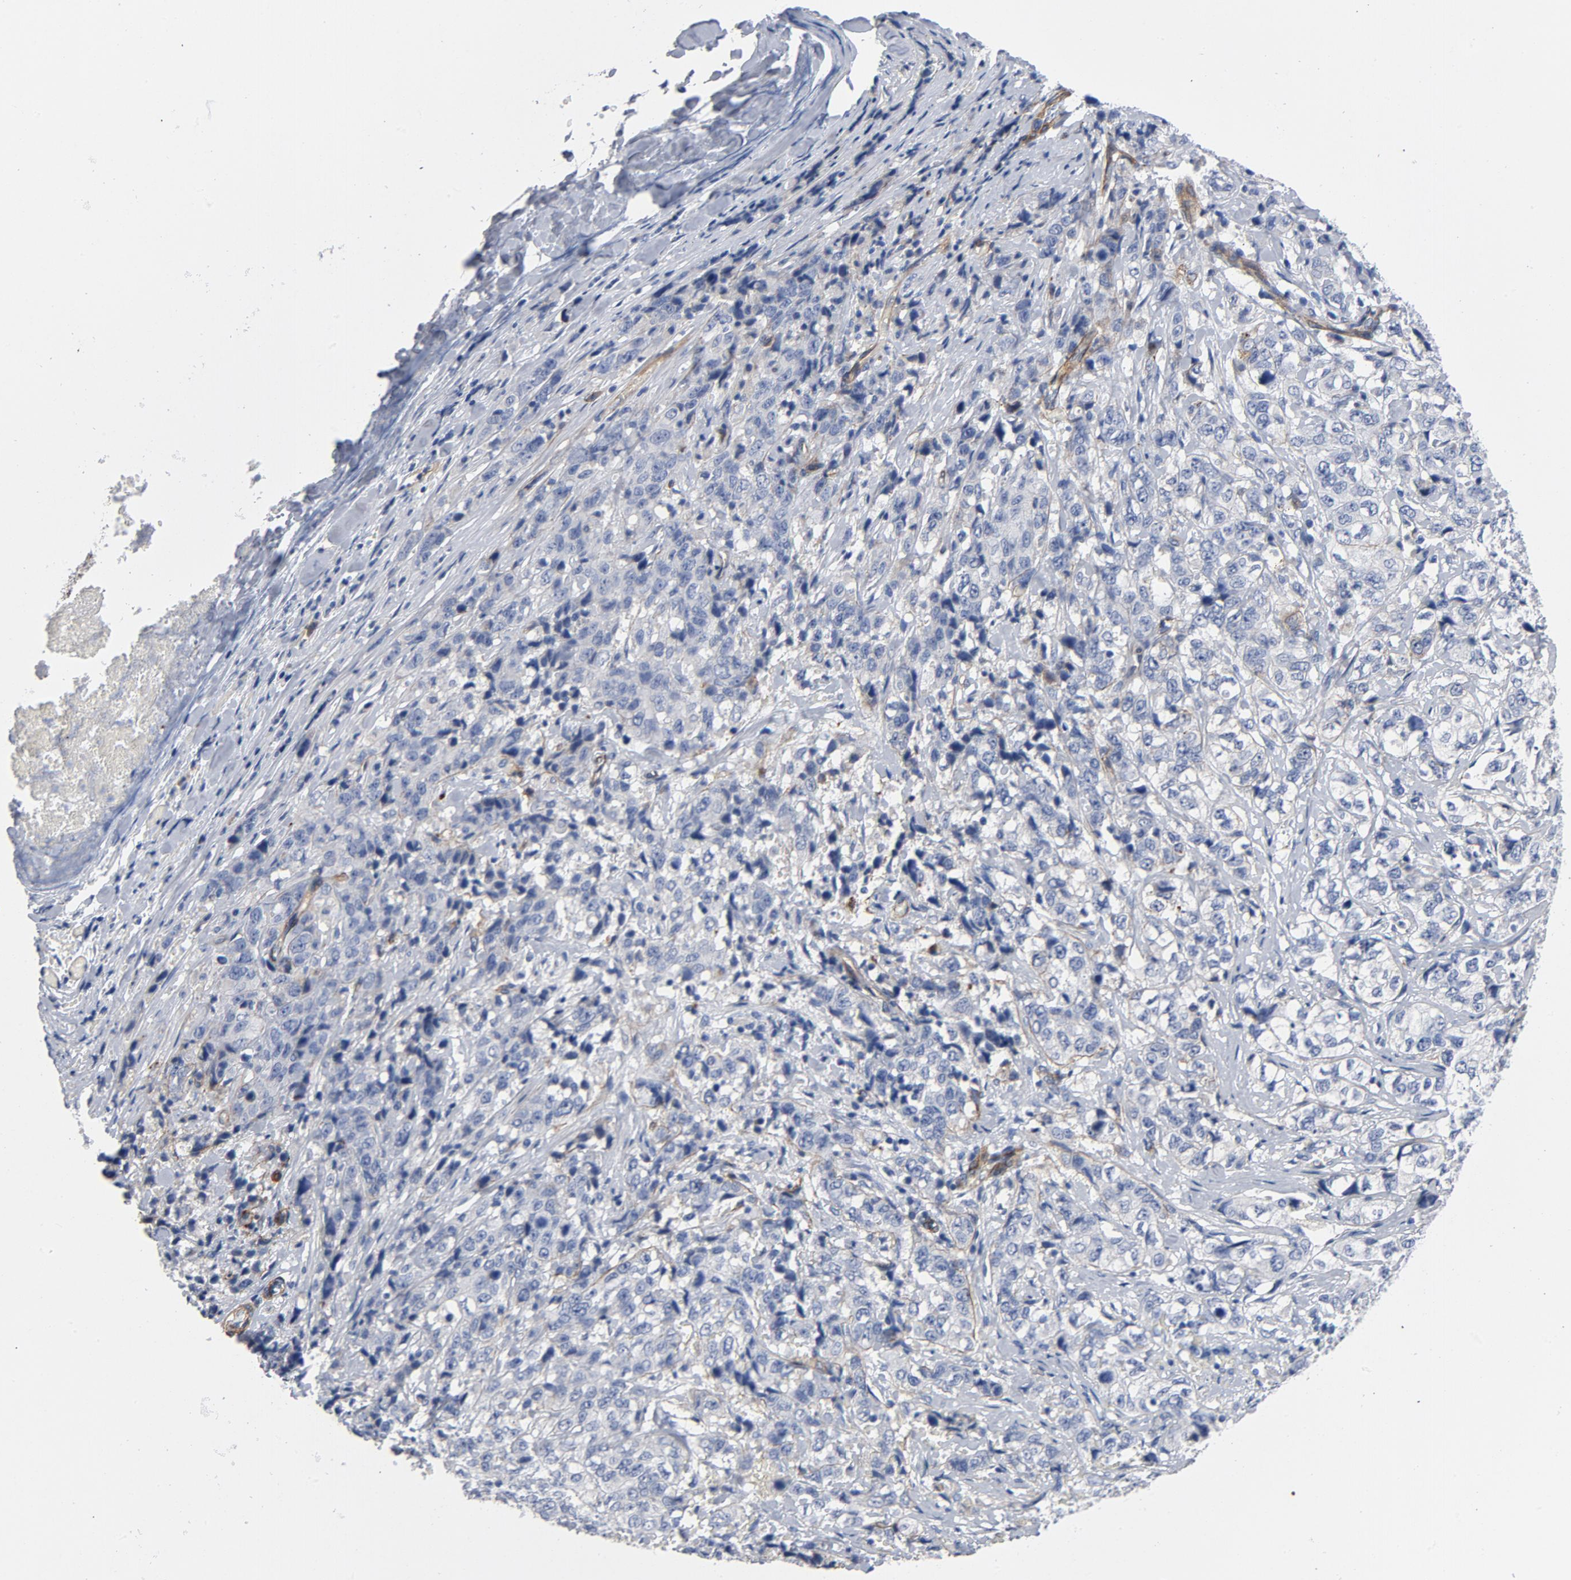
{"staining": {"intensity": "negative", "quantity": "none", "location": "none"}, "tissue": "stomach cancer", "cell_type": "Tumor cells", "image_type": "cancer", "snomed": [{"axis": "morphology", "description": "Adenocarcinoma, NOS"}, {"axis": "topography", "description": "Stomach"}], "caption": "The IHC photomicrograph has no significant staining in tumor cells of adenocarcinoma (stomach) tissue.", "gene": "LAMC1", "patient": {"sex": "male", "age": 48}}